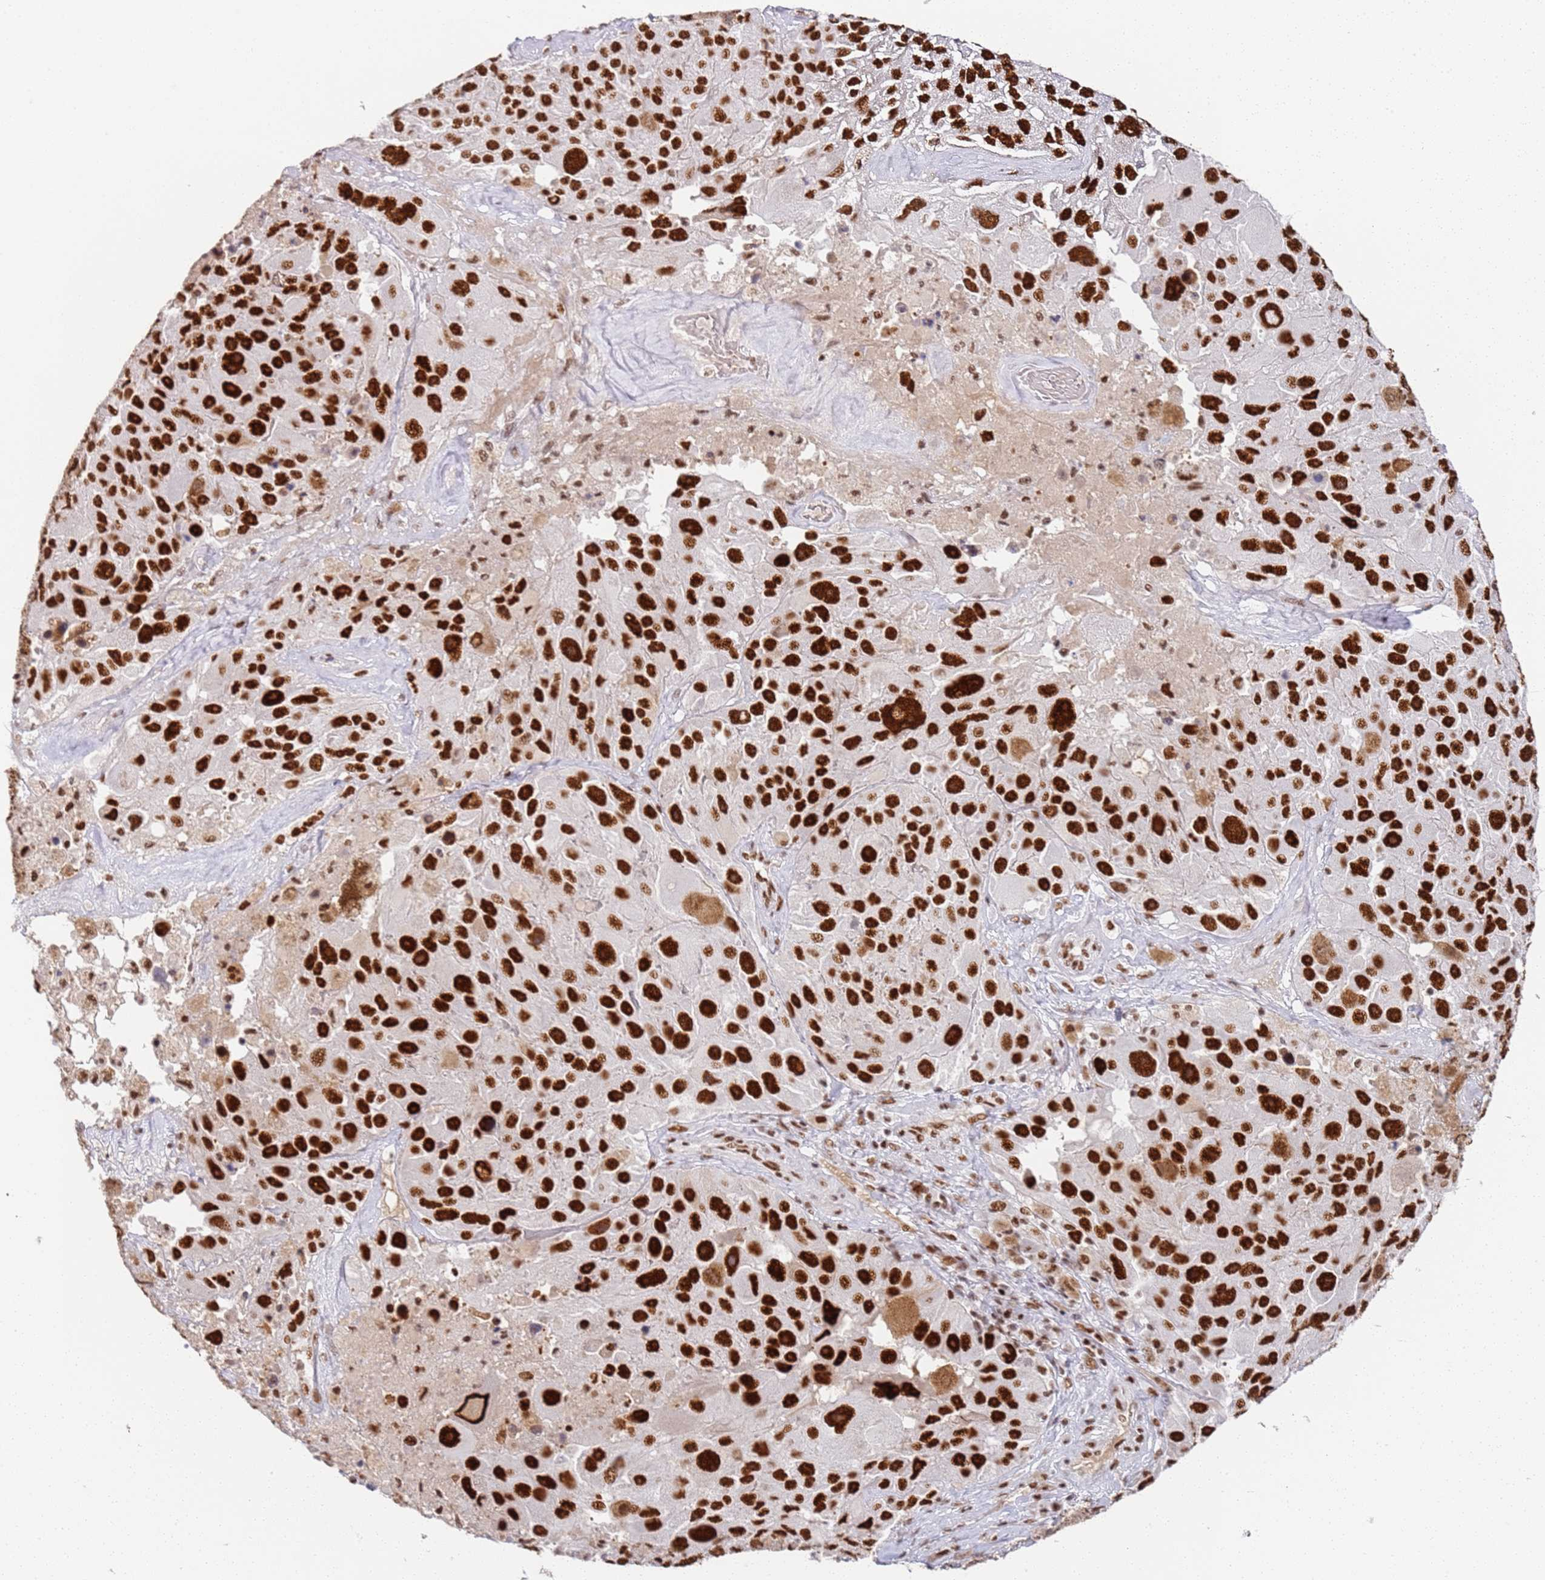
{"staining": {"intensity": "strong", "quantity": ">75%", "location": "nuclear"}, "tissue": "melanoma", "cell_type": "Tumor cells", "image_type": "cancer", "snomed": [{"axis": "morphology", "description": "Malignant melanoma, Metastatic site"}, {"axis": "topography", "description": "Lymph node"}], "caption": "Immunohistochemical staining of human malignant melanoma (metastatic site) reveals high levels of strong nuclear positivity in approximately >75% of tumor cells. Nuclei are stained in blue.", "gene": "AKAP8L", "patient": {"sex": "male", "age": 62}}